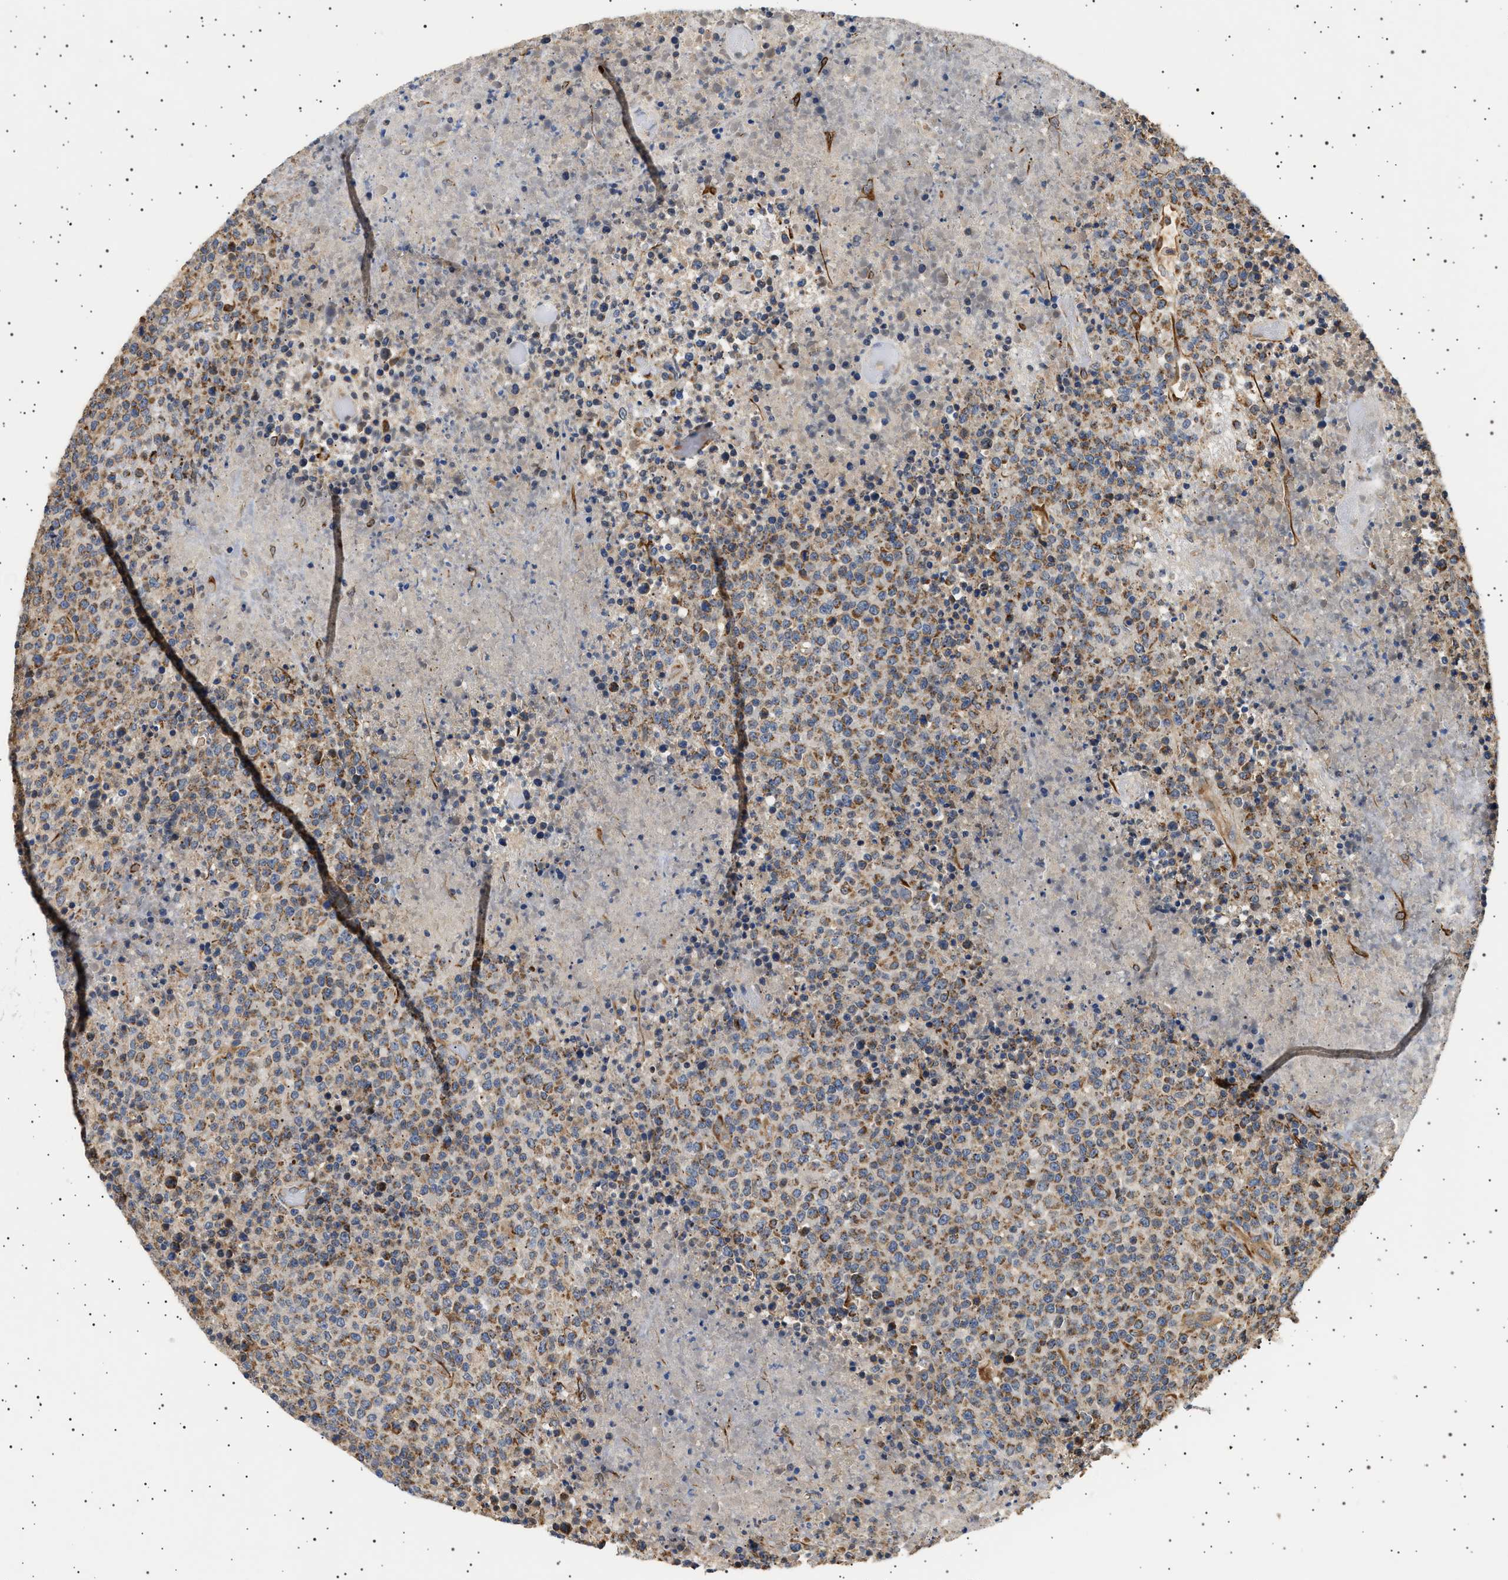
{"staining": {"intensity": "weak", "quantity": ">75%", "location": "cytoplasmic/membranous"}, "tissue": "lymphoma", "cell_type": "Tumor cells", "image_type": "cancer", "snomed": [{"axis": "morphology", "description": "Malignant lymphoma, non-Hodgkin's type, High grade"}, {"axis": "topography", "description": "Lymph node"}], "caption": "Immunohistochemistry micrograph of neoplastic tissue: human lymphoma stained using immunohistochemistry displays low levels of weak protein expression localized specifically in the cytoplasmic/membranous of tumor cells, appearing as a cytoplasmic/membranous brown color.", "gene": "TRUB2", "patient": {"sex": "male", "age": 13}}